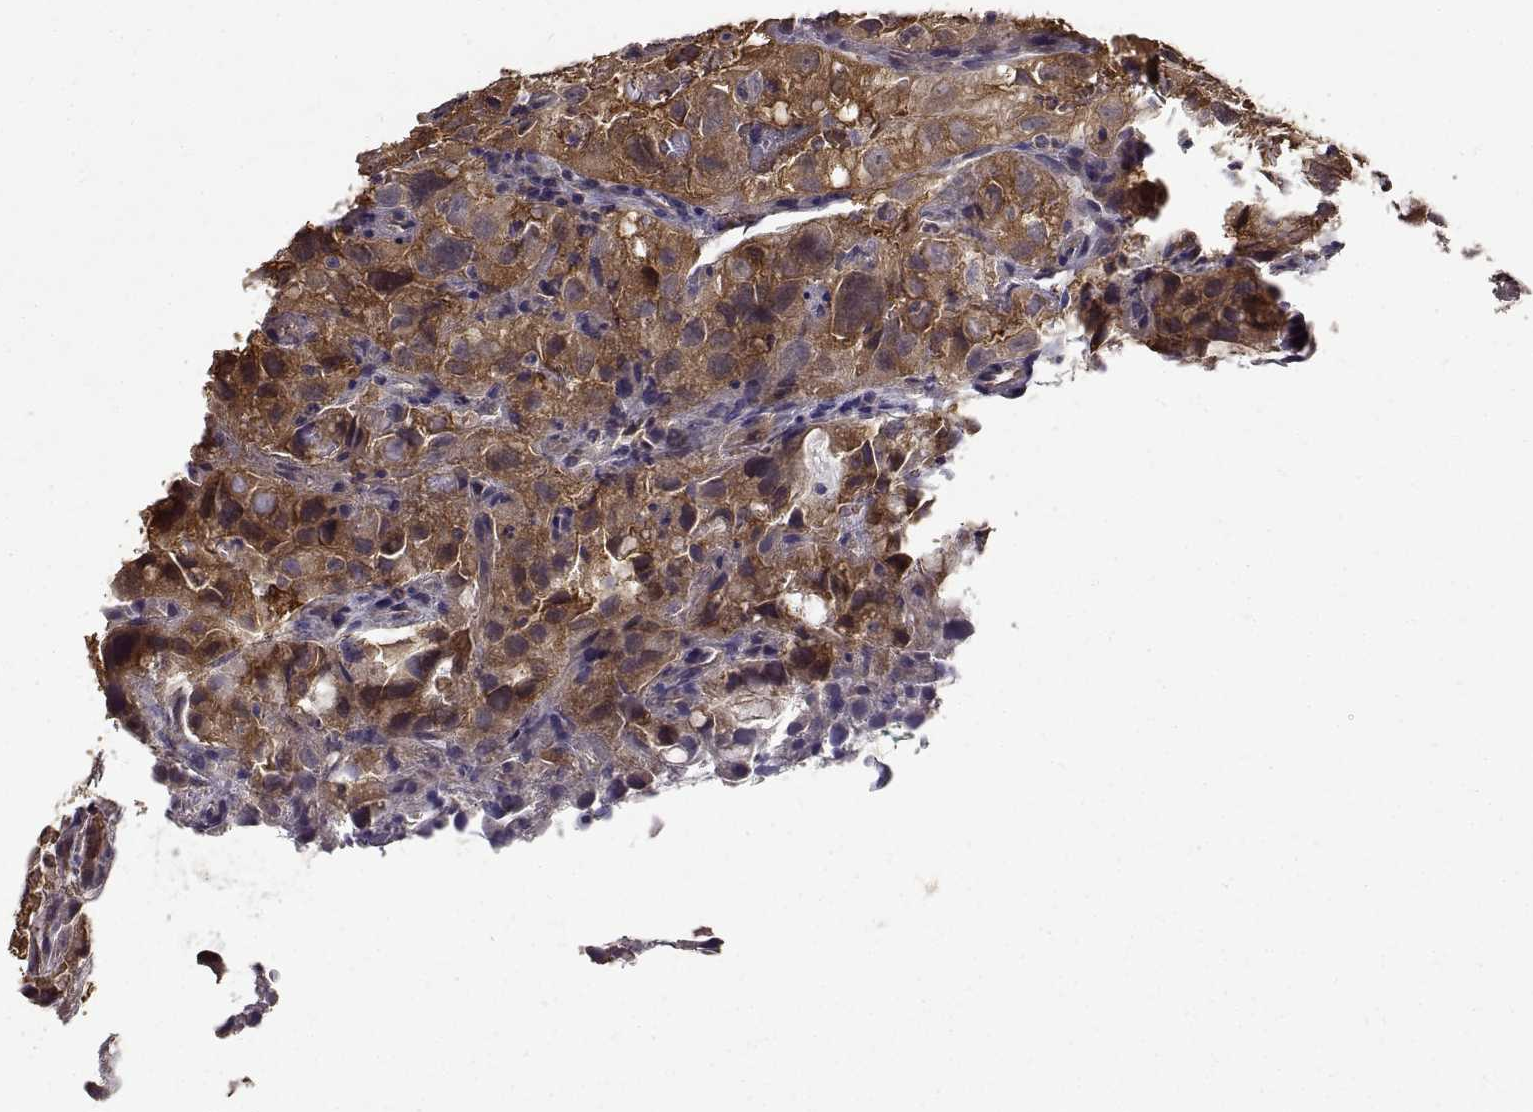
{"staining": {"intensity": "moderate", "quantity": ">75%", "location": "cytoplasmic/membranous"}, "tissue": "renal cancer", "cell_type": "Tumor cells", "image_type": "cancer", "snomed": [{"axis": "morphology", "description": "Adenocarcinoma, NOS"}, {"axis": "topography", "description": "Kidney"}], "caption": "Protein expression analysis of human adenocarcinoma (renal) reveals moderate cytoplasmic/membranous staining in approximately >75% of tumor cells.", "gene": "PEA15", "patient": {"sex": "male", "age": 64}}